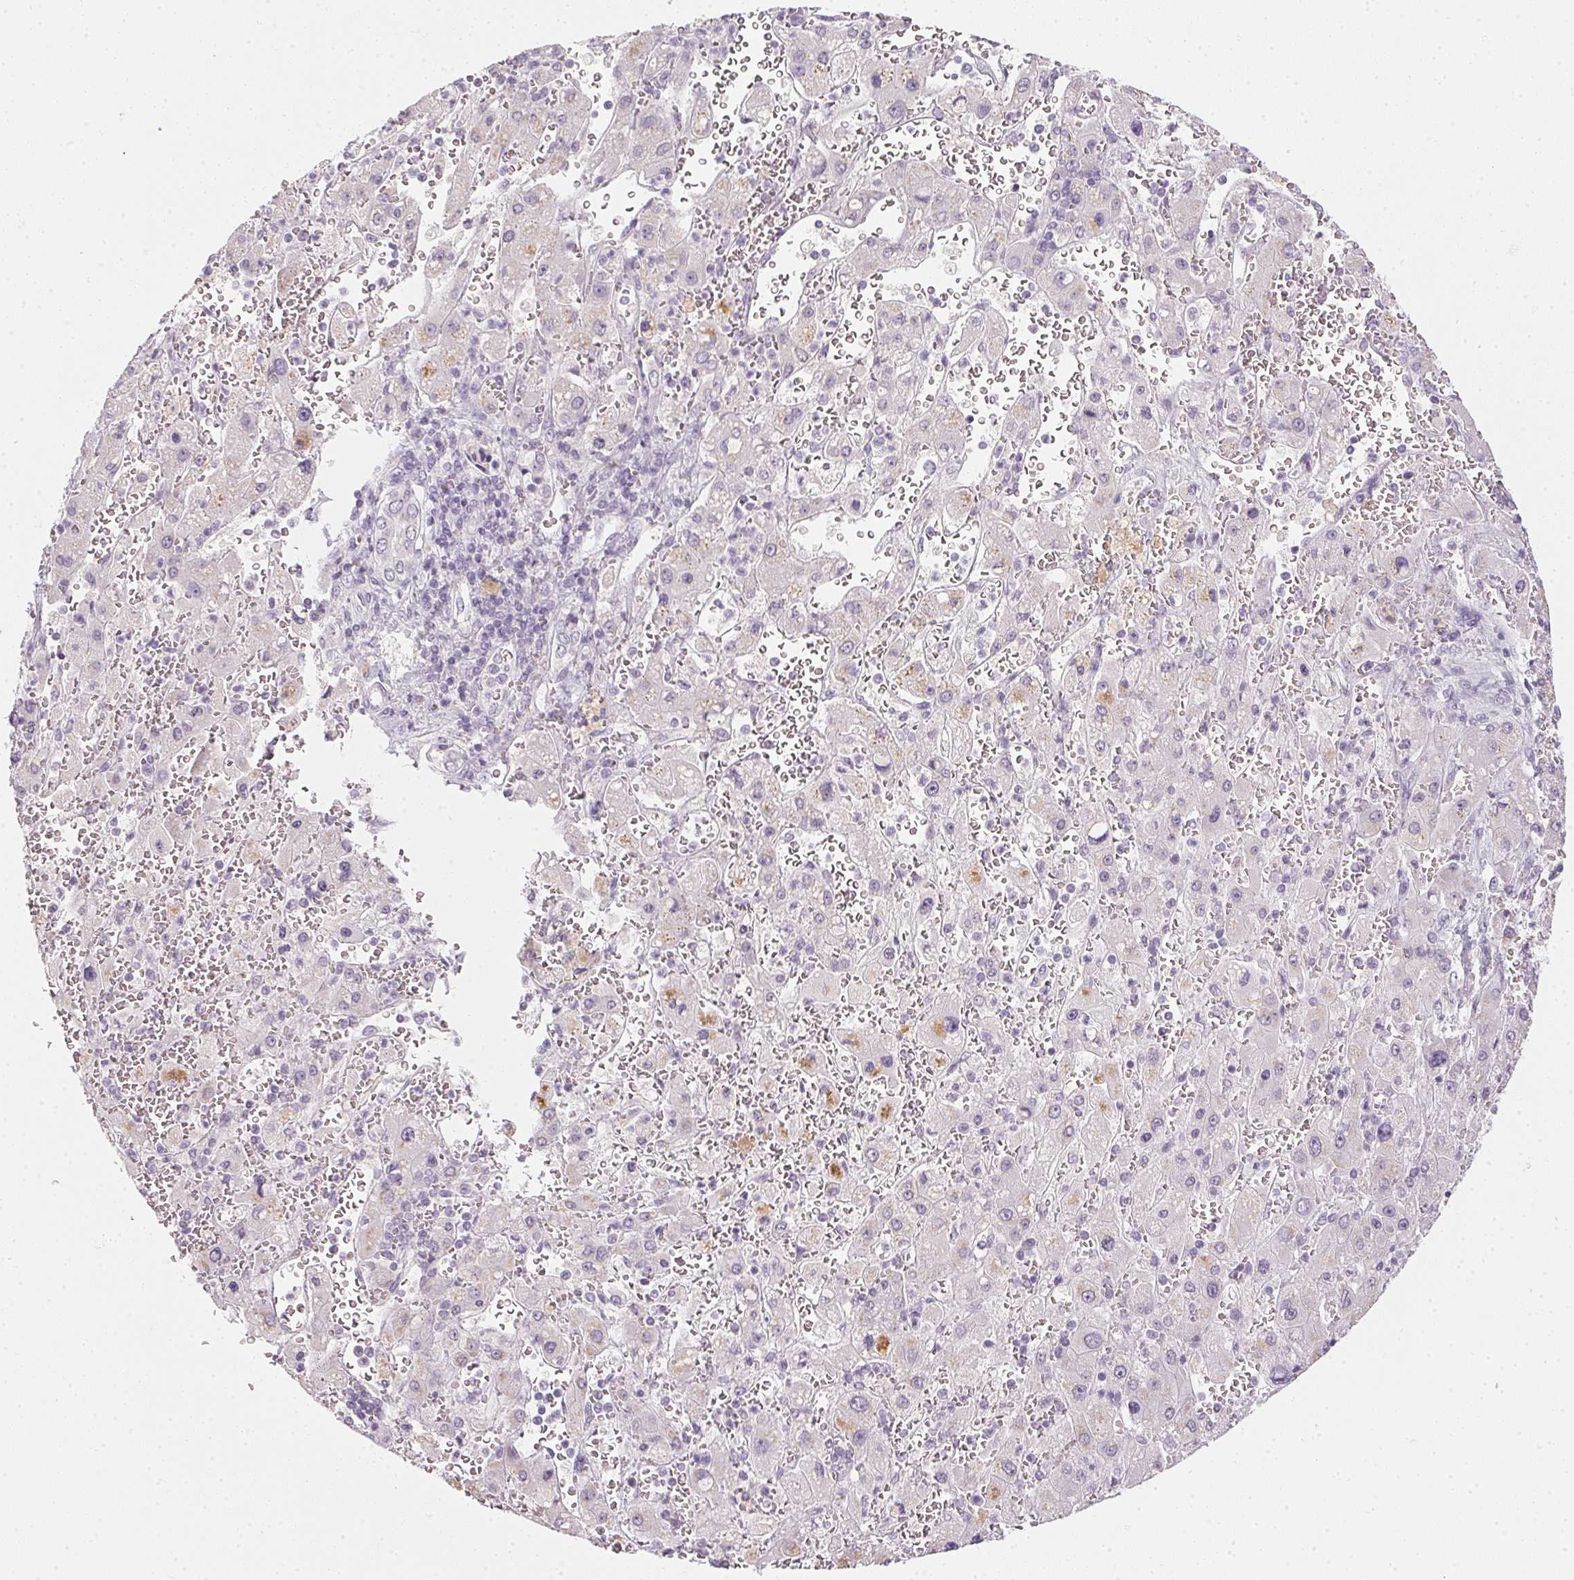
{"staining": {"intensity": "negative", "quantity": "none", "location": "none"}, "tissue": "liver cancer", "cell_type": "Tumor cells", "image_type": "cancer", "snomed": [{"axis": "morphology", "description": "Carcinoma, Hepatocellular, NOS"}, {"axis": "topography", "description": "Liver"}], "caption": "Immunohistochemistry of liver cancer reveals no expression in tumor cells.", "gene": "TMEM72", "patient": {"sex": "female", "age": 73}}